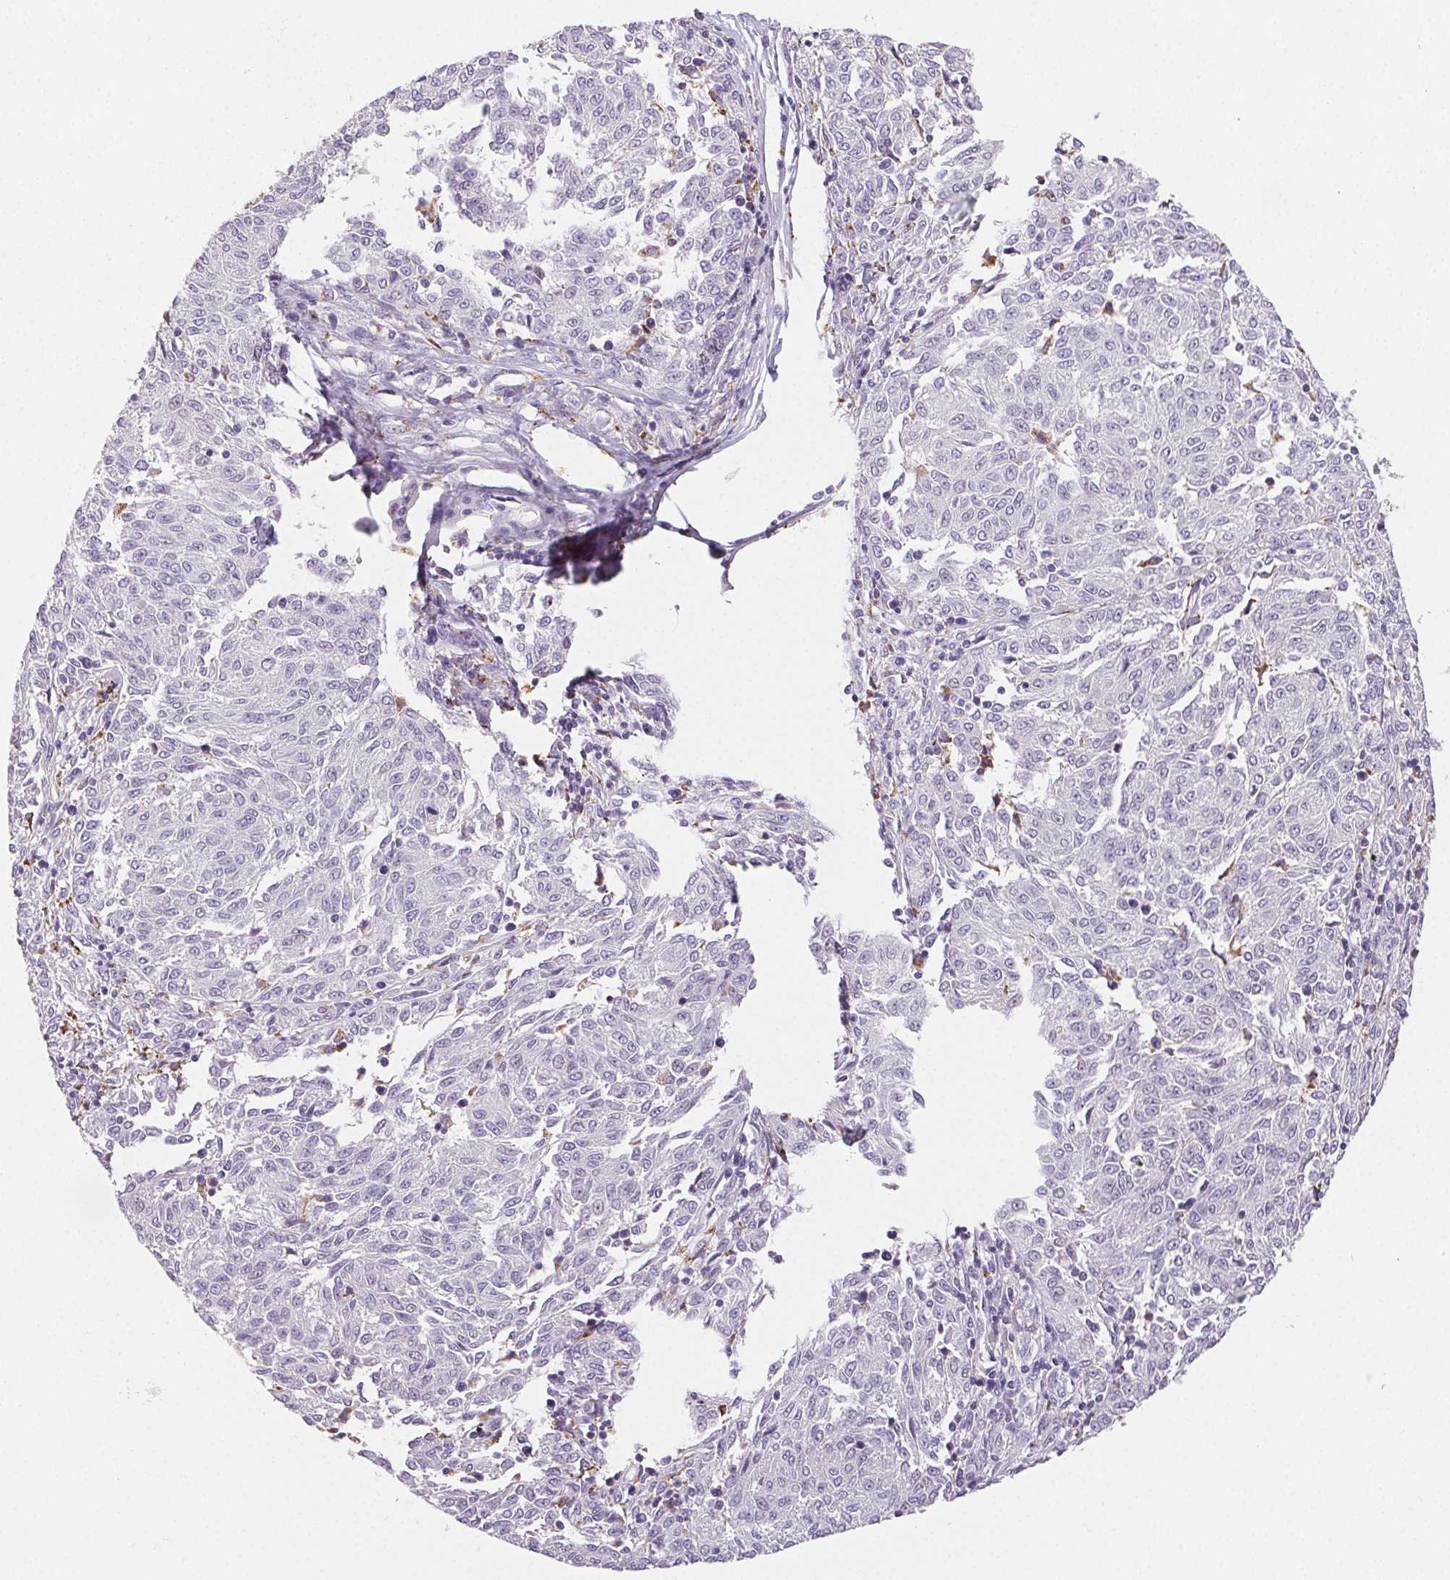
{"staining": {"intensity": "negative", "quantity": "none", "location": "none"}, "tissue": "melanoma", "cell_type": "Tumor cells", "image_type": "cancer", "snomed": [{"axis": "morphology", "description": "Malignant melanoma, NOS"}, {"axis": "topography", "description": "Skin"}], "caption": "Immunohistochemistry (IHC) image of melanoma stained for a protein (brown), which reveals no staining in tumor cells.", "gene": "LIPA", "patient": {"sex": "female", "age": 72}}